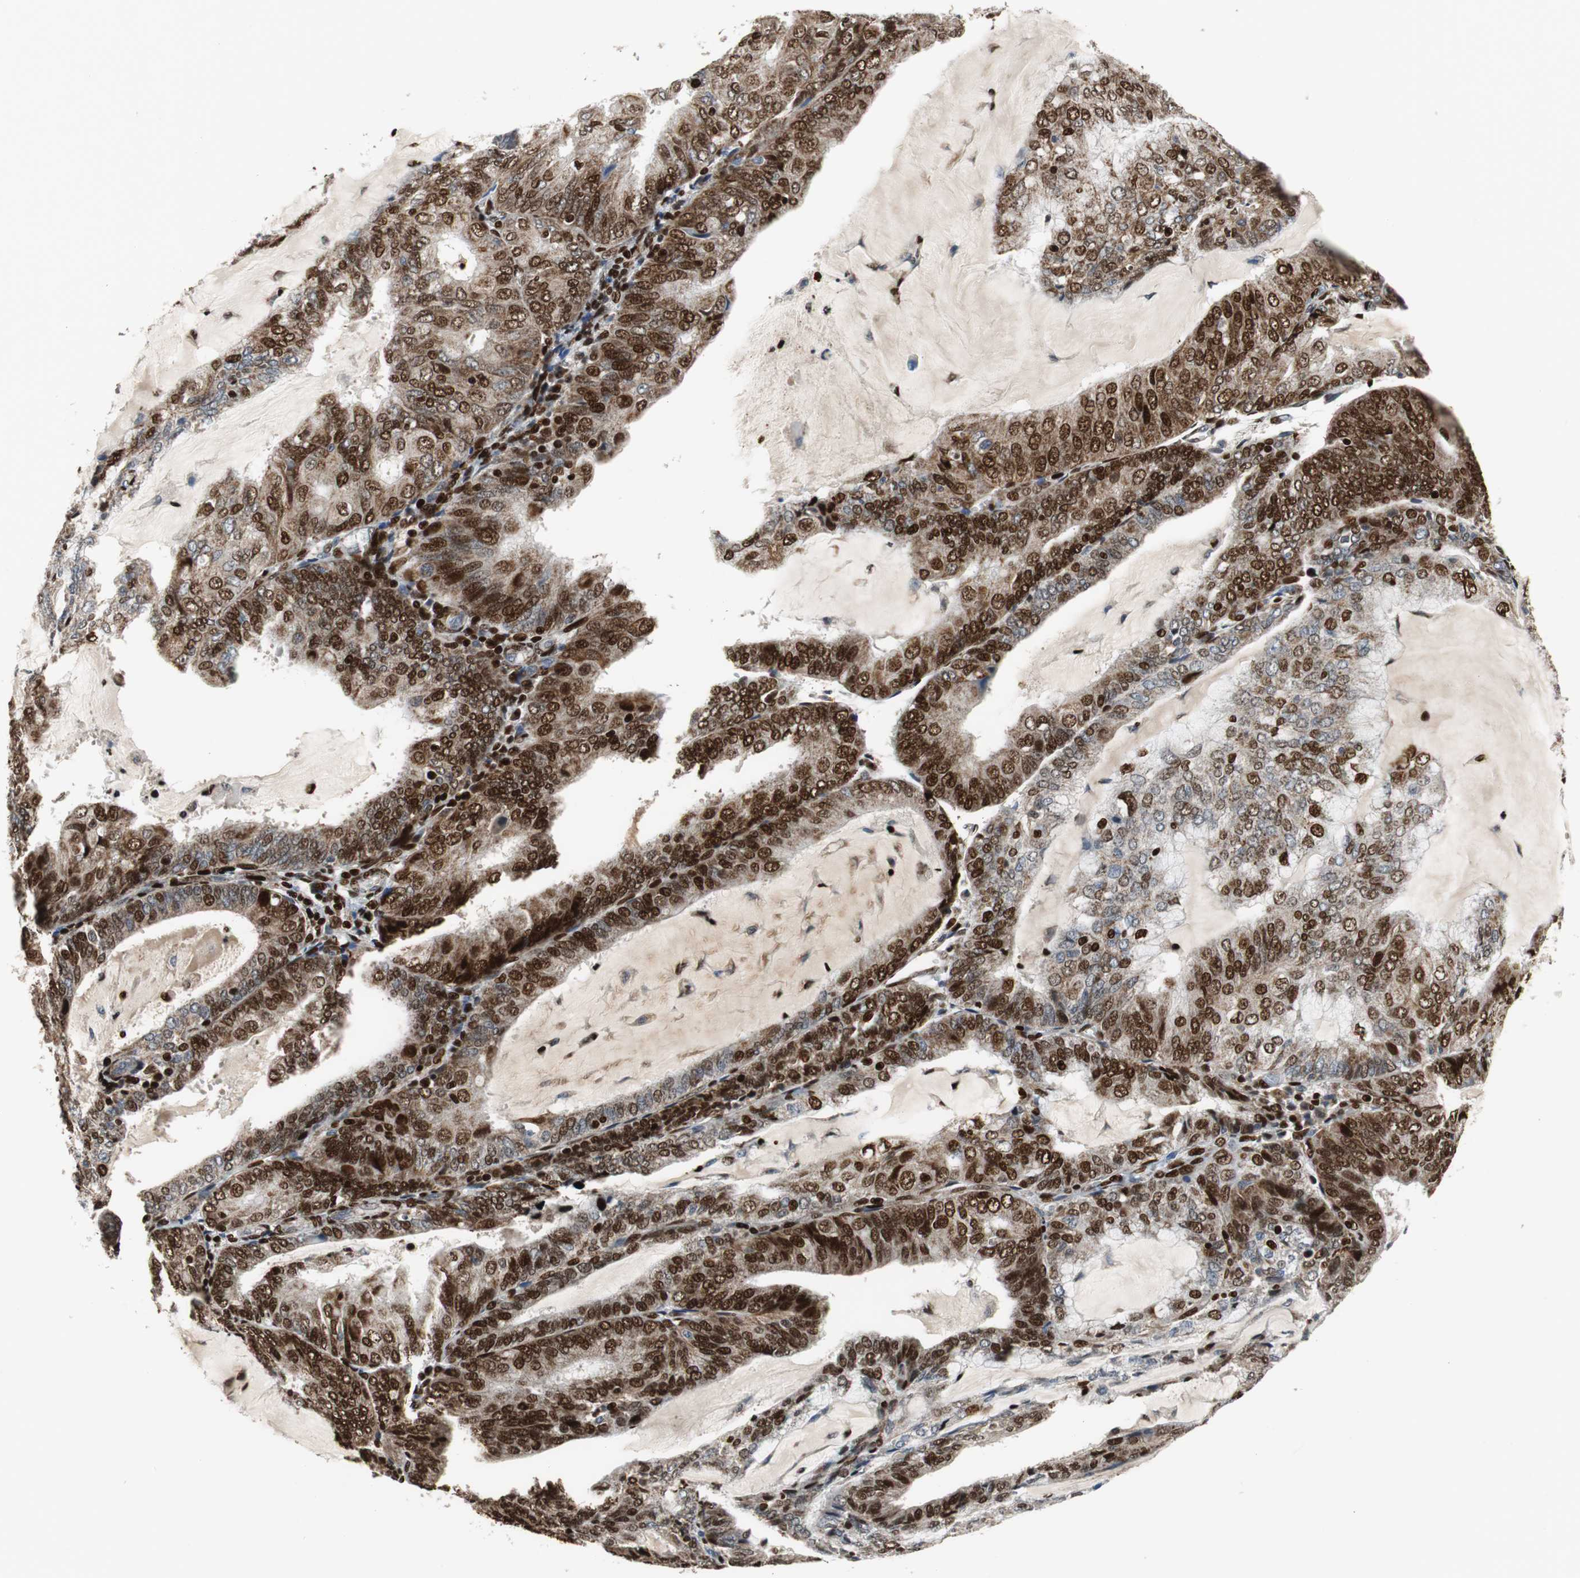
{"staining": {"intensity": "moderate", "quantity": ">75%", "location": "nuclear"}, "tissue": "endometrial cancer", "cell_type": "Tumor cells", "image_type": "cancer", "snomed": [{"axis": "morphology", "description": "Adenocarcinoma, NOS"}, {"axis": "topography", "description": "Endometrium"}], "caption": "A high-resolution histopathology image shows immunohistochemistry (IHC) staining of endometrial adenocarcinoma, which reveals moderate nuclear expression in approximately >75% of tumor cells. The staining was performed using DAB (3,3'-diaminobenzidine), with brown indicating positive protein expression. Nuclei are stained blue with hematoxylin.", "gene": "HDAC1", "patient": {"sex": "female", "age": 81}}